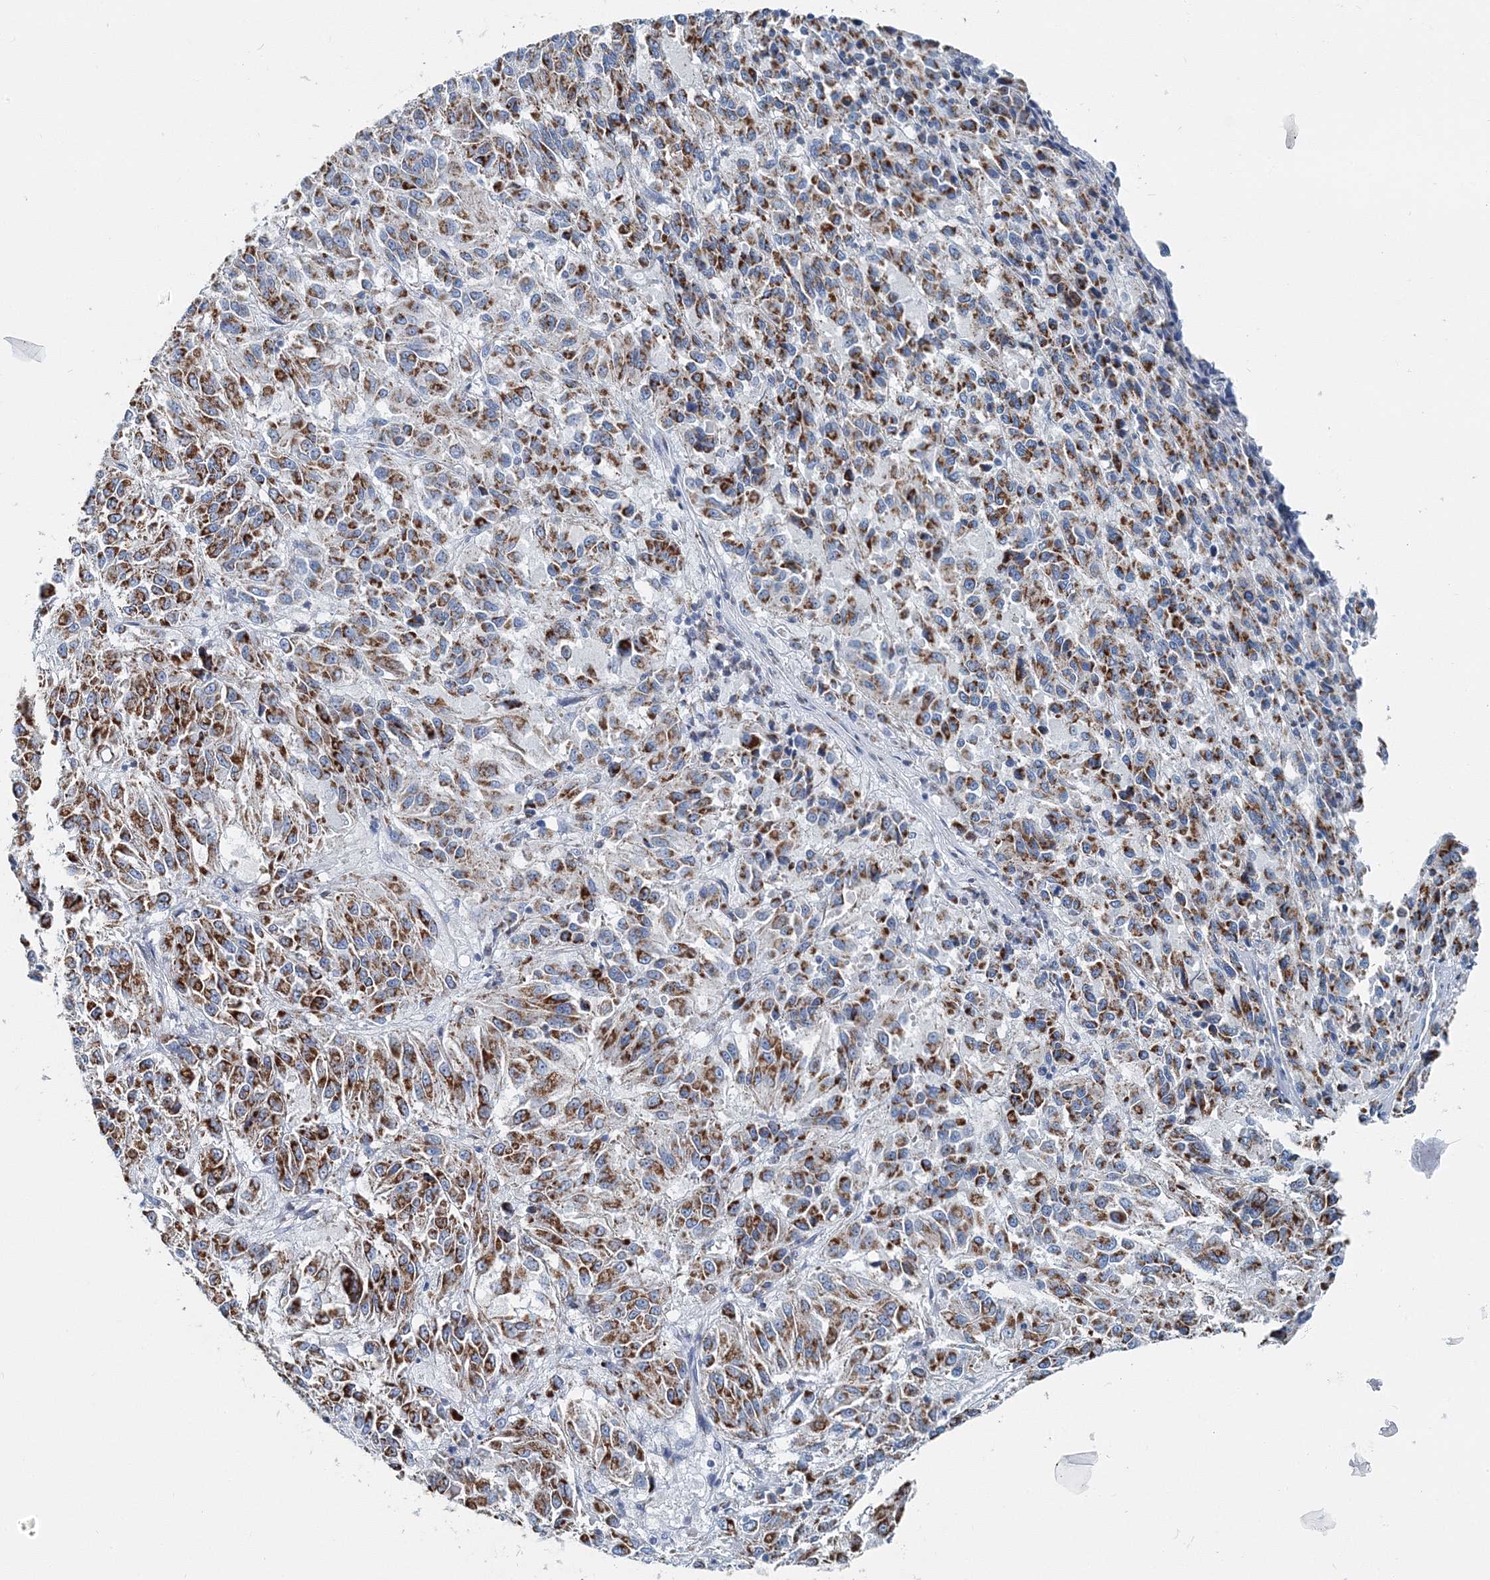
{"staining": {"intensity": "strong", "quantity": ">75%", "location": "cytoplasmic/membranous"}, "tissue": "melanoma", "cell_type": "Tumor cells", "image_type": "cancer", "snomed": [{"axis": "morphology", "description": "Malignant melanoma, Metastatic site"}, {"axis": "topography", "description": "Lung"}], "caption": "Immunohistochemistry (DAB (3,3'-diaminobenzidine)) staining of melanoma shows strong cytoplasmic/membranous protein positivity in approximately >75% of tumor cells.", "gene": "GABARAPL2", "patient": {"sex": "male", "age": 64}}